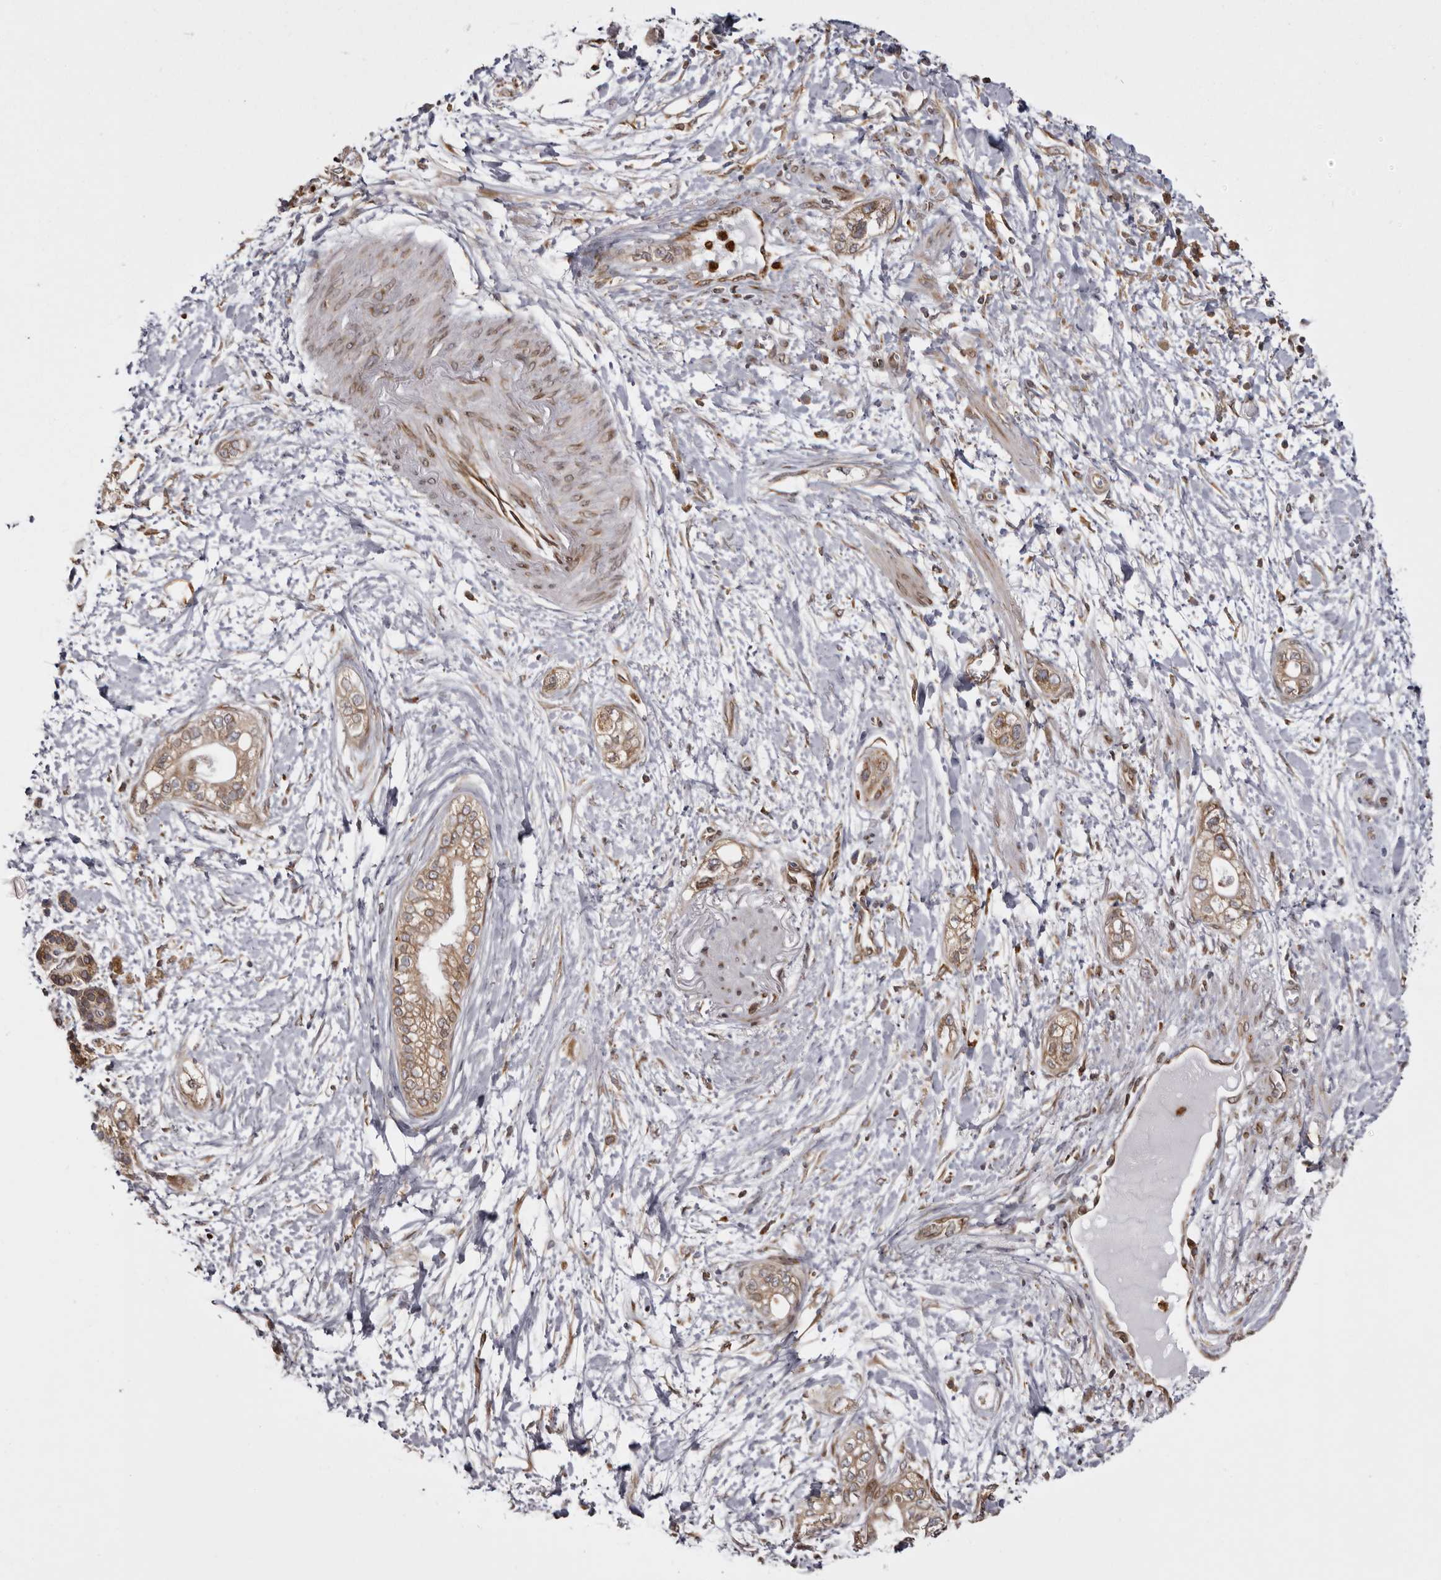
{"staining": {"intensity": "moderate", "quantity": ">75%", "location": "cytoplasmic/membranous"}, "tissue": "pancreatic cancer", "cell_type": "Tumor cells", "image_type": "cancer", "snomed": [{"axis": "morphology", "description": "Adenocarcinoma, NOS"}, {"axis": "topography", "description": "Pancreas"}], "caption": "Tumor cells reveal moderate cytoplasmic/membranous expression in approximately >75% of cells in pancreatic adenocarcinoma.", "gene": "C4orf3", "patient": {"sex": "male", "age": 68}}